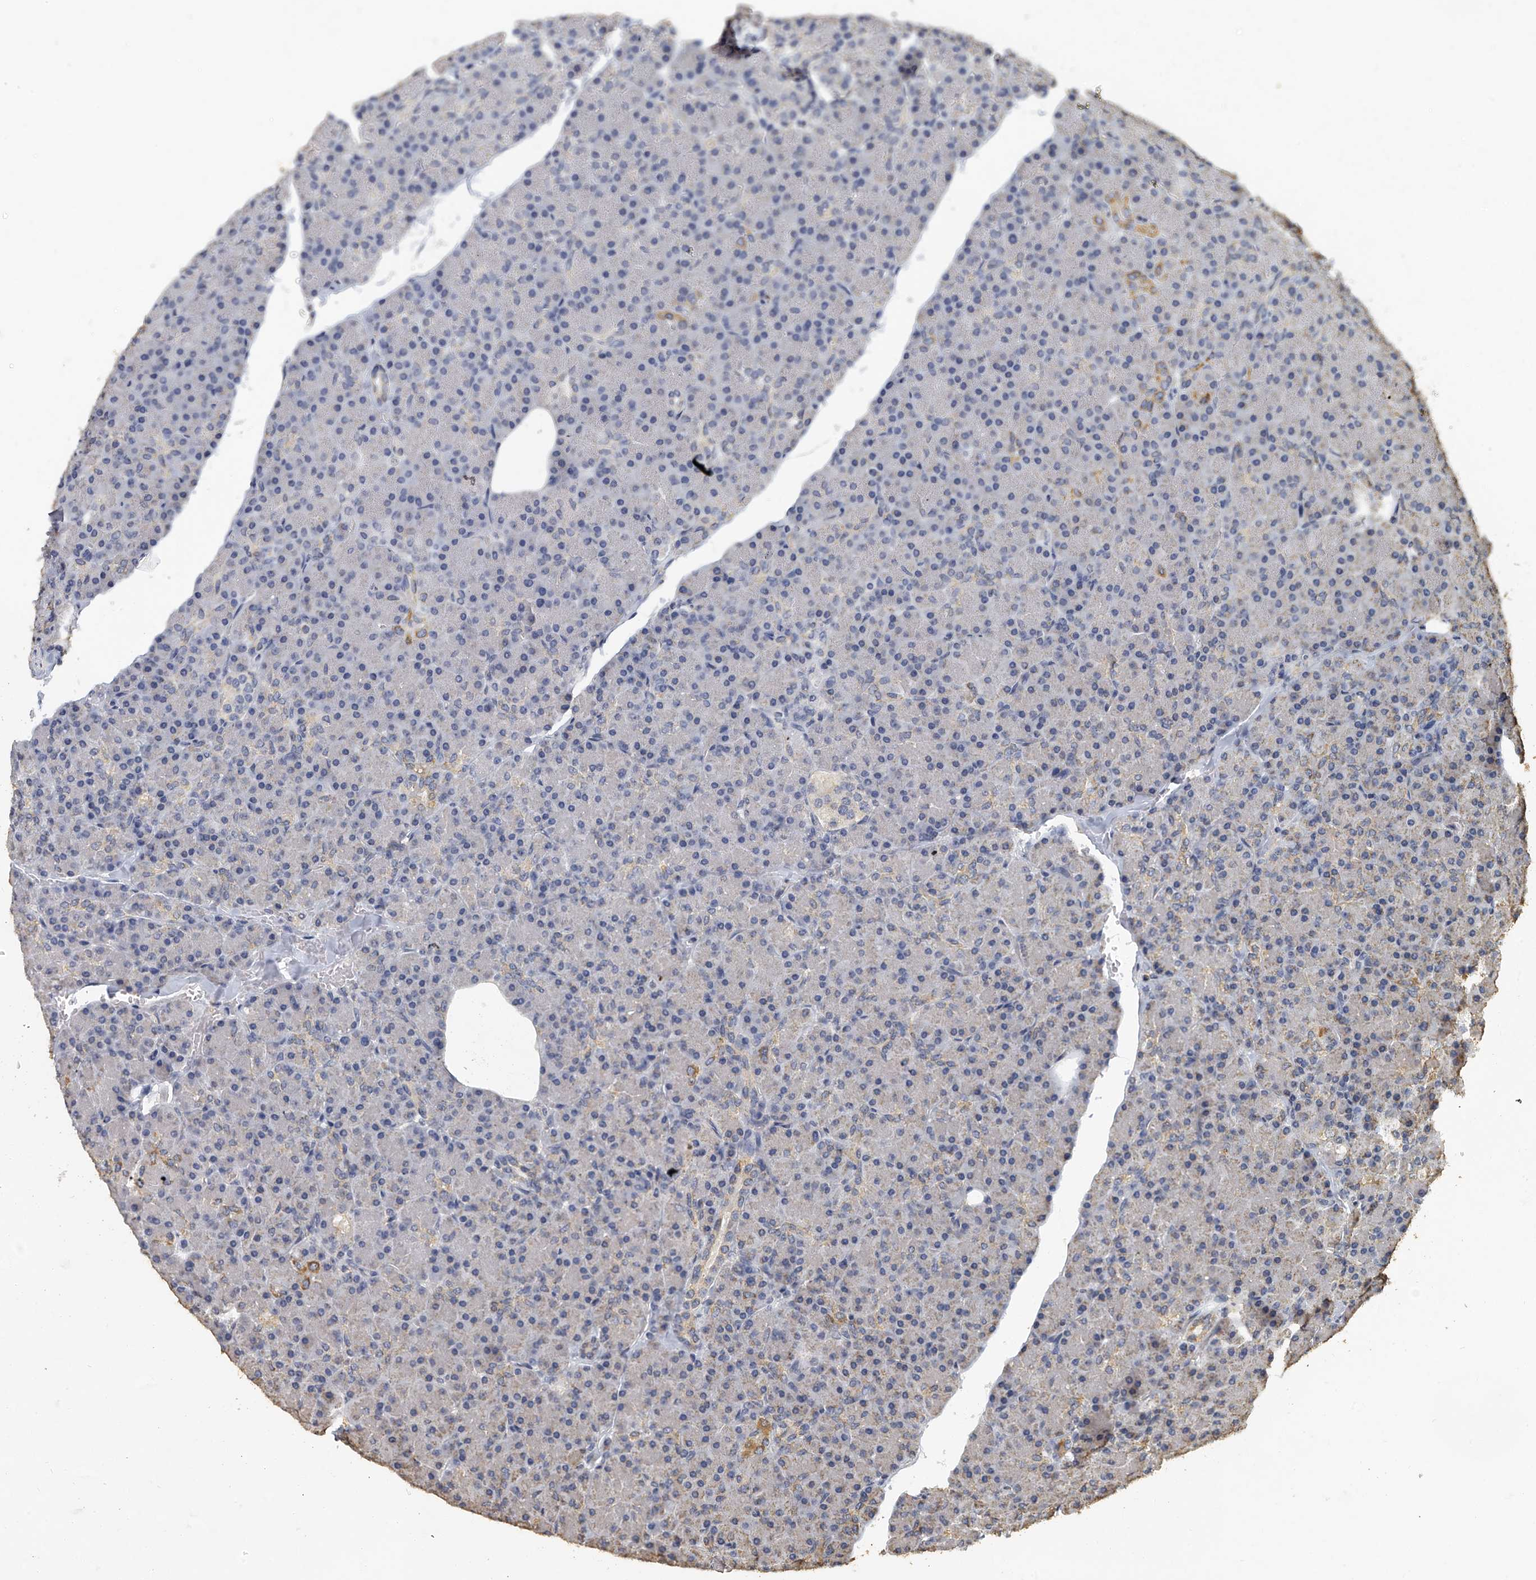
{"staining": {"intensity": "moderate", "quantity": "<25%", "location": "cytoplasmic/membranous"}, "tissue": "pancreas", "cell_type": "Exocrine glandular cells", "image_type": "normal", "snomed": [{"axis": "morphology", "description": "Normal tissue, NOS"}, {"axis": "topography", "description": "Pancreas"}], "caption": "Benign pancreas reveals moderate cytoplasmic/membranous expression in about <25% of exocrine glandular cells, visualized by immunohistochemistry. The staining was performed using DAB (3,3'-diaminobenzidine) to visualize the protein expression in brown, while the nuclei were stained in blue with hematoxylin (Magnification: 20x).", "gene": "MRPL28", "patient": {"sex": "female", "age": 43}}